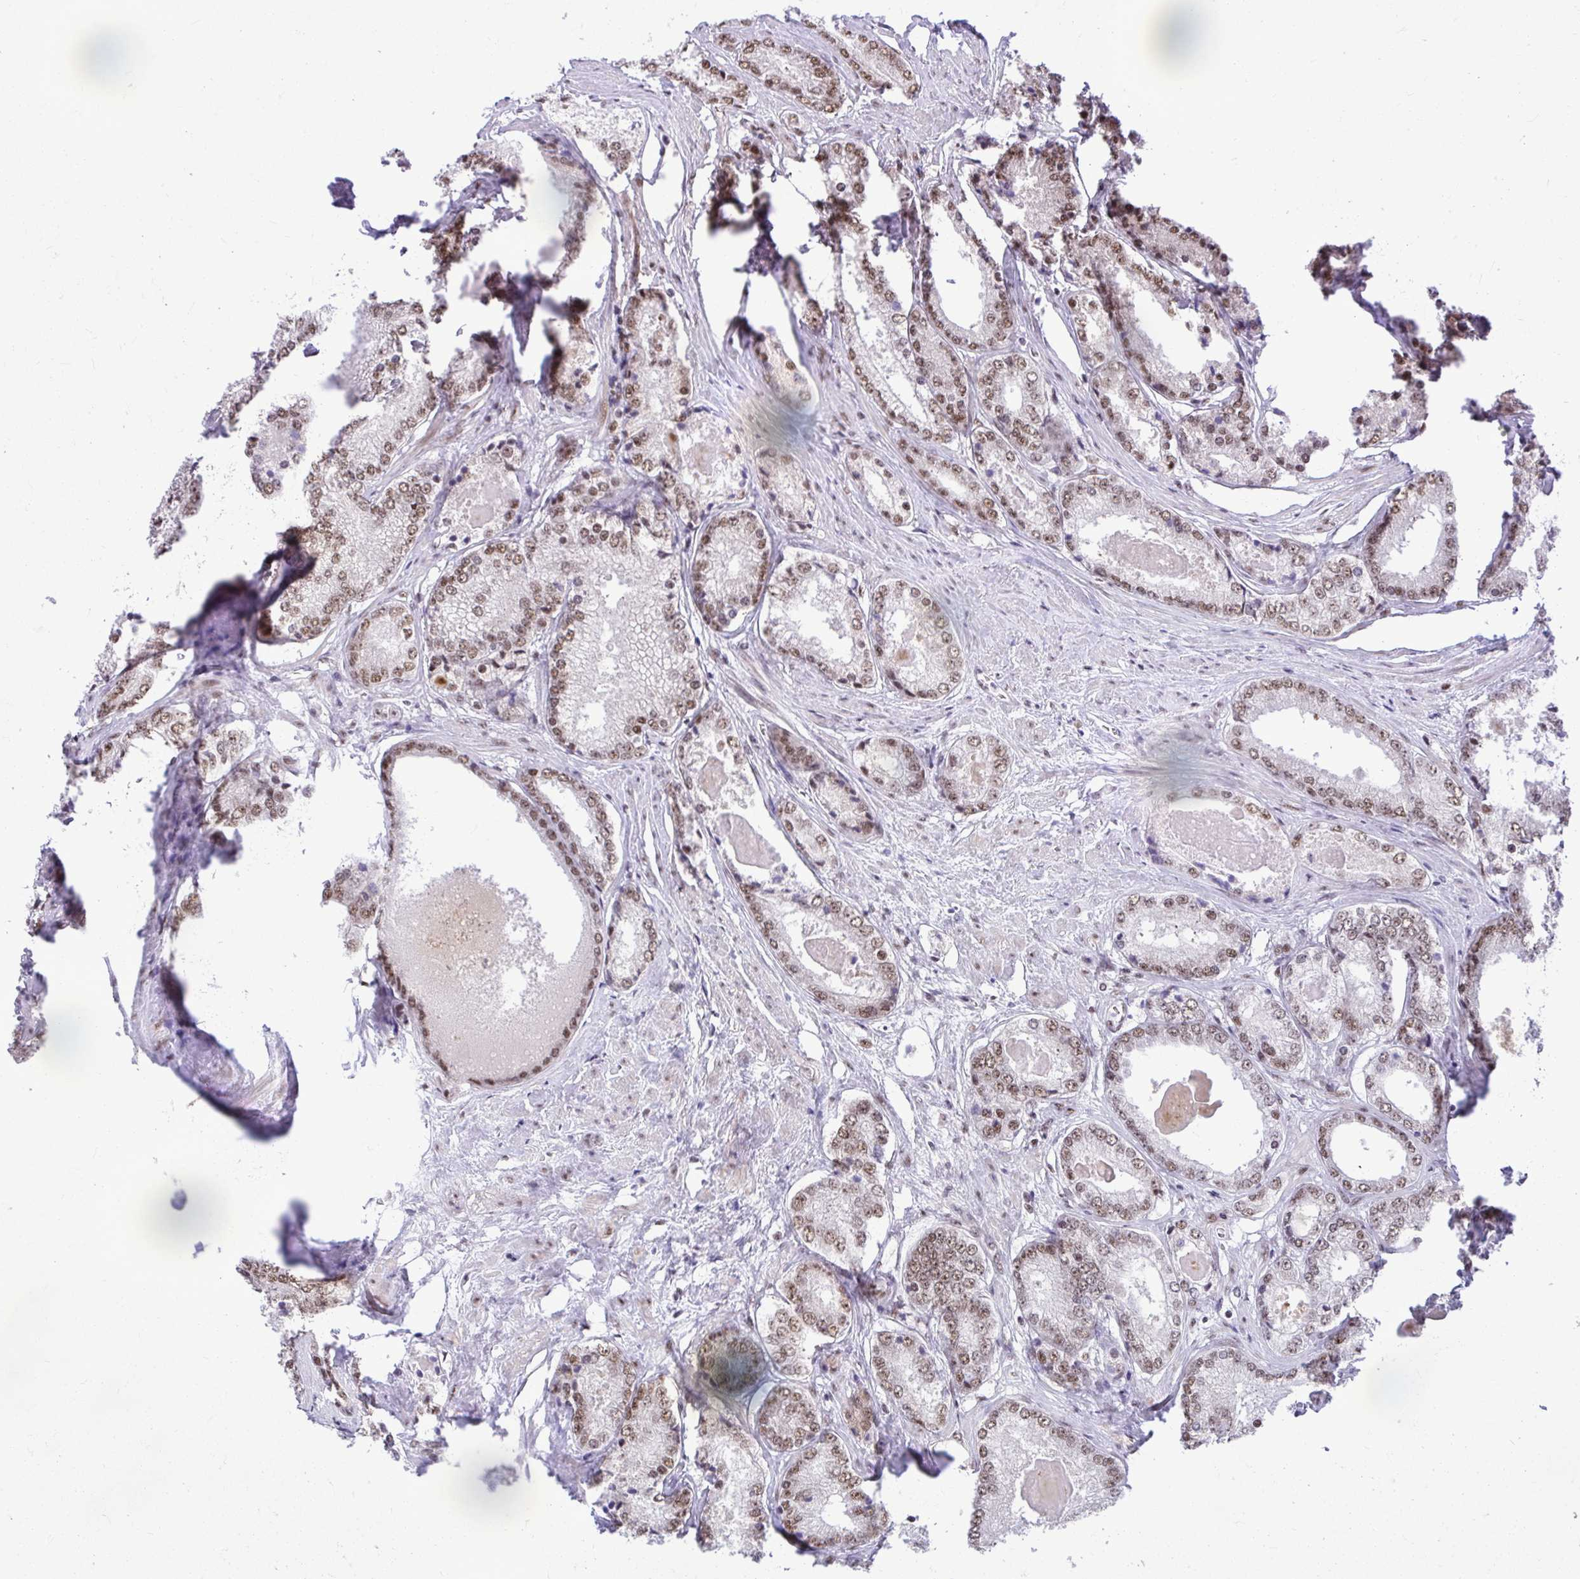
{"staining": {"intensity": "moderate", "quantity": ">75%", "location": "nuclear"}, "tissue": "prostate cancer", "cell_type": "Tumor cells", "image_type": "cancer", "snomed": [{"axis": "morphology", "description": "Adenocarcinoma, NOS"}, {"axis": "morphology", "description": "Adenocarcinoma, Low grade"}, {"axis": "topography", "description": "Prostate"}], "caption": "DAB (3,3'-diaminobenzidine) immunohistochemical staining of adenocarcinoma (prostate) reveals moderate nuclear protein expression in about >75% of tumor cells.", "gene": "PRPF19", "patient": {"sex": "male", "age": 68}}